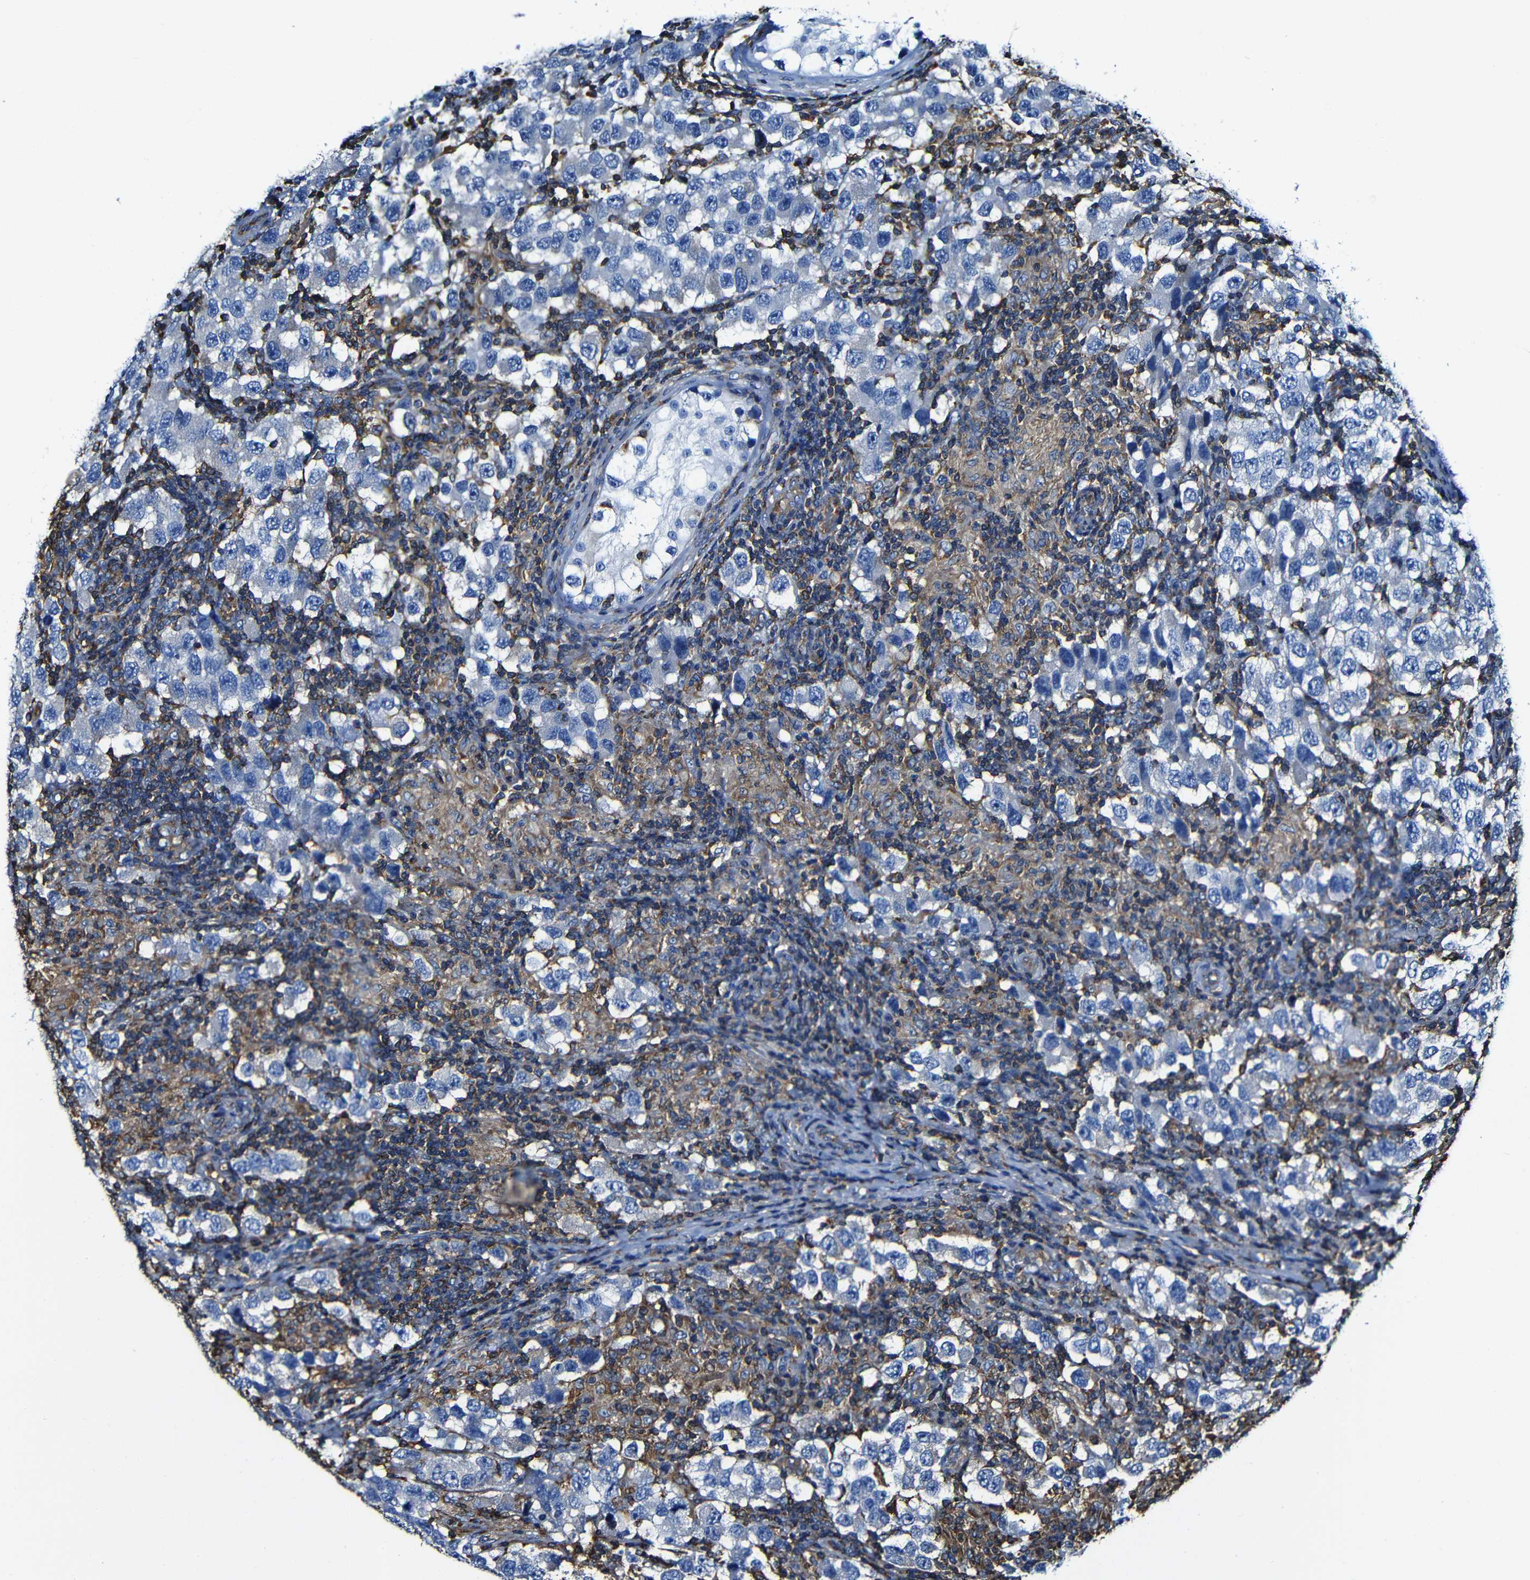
{"staining": {"intensity": "negative", "quantity": "none", "location": "none"}, "tissue": "testis cancer", "cell_type": "Tumor cells", "image_type": "cancer", "snomed": [{"axis": "morphology", "description": "Carcinoma, Embryonal, NOS"}, {"axis": "topography", "description": "Testis"}], "caption": "Immunohistochemistry (IHC) of human testis cancer exhibits no expression in tumor cells. (DAB immunohistochemistry with hematoxylin counter stain).", "gene": "MSN", "patient": {"sex": "male", "age": 21}}